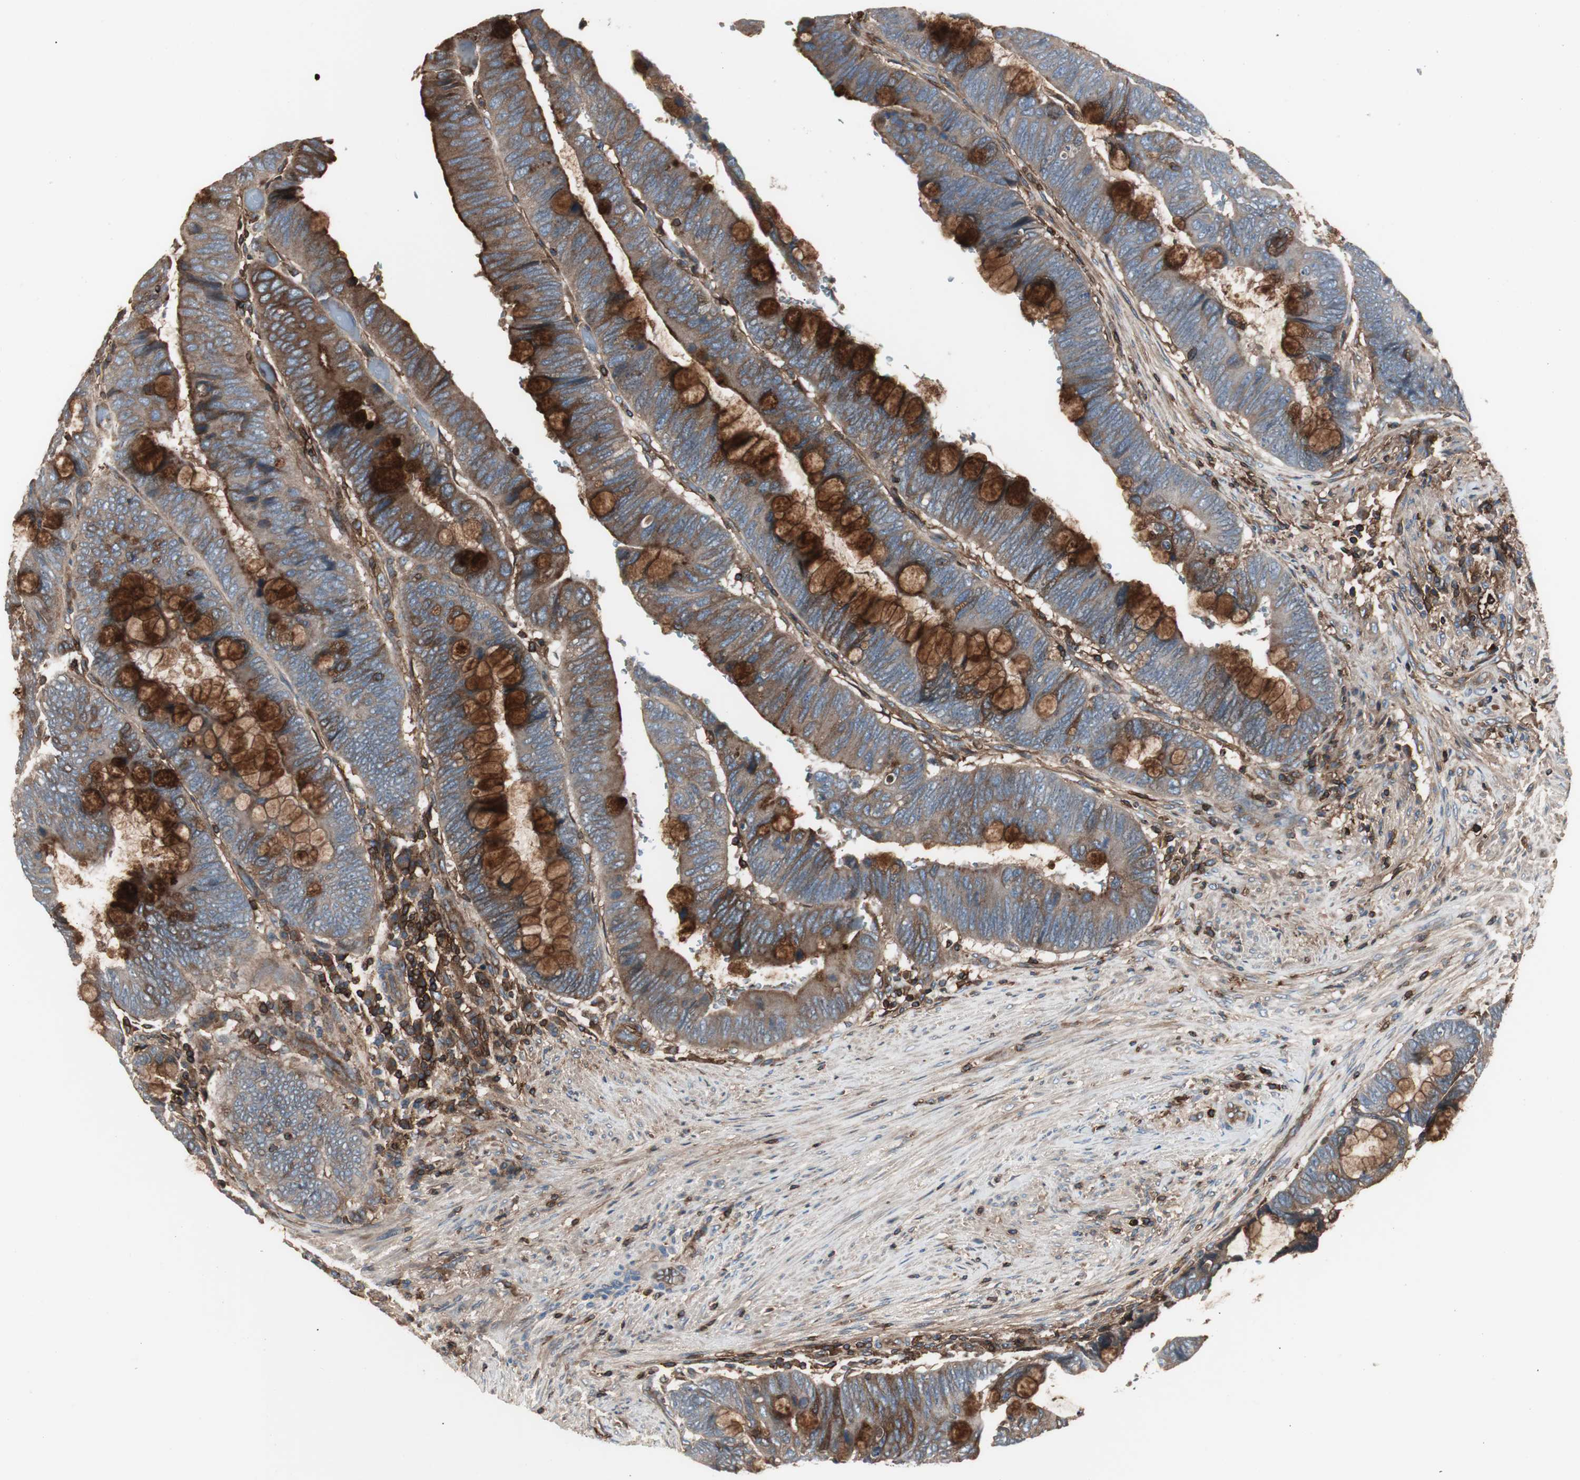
{"staining": {"intensity": "moderate", "quantity": "<25%", "location": "cytoplasmic/membranous"}, "tissue": "colorectal cancer", "cell_type": "Tumor cells", "image_type": "cancer", "snomed": [{"axis": "morphology", "description": "Normal tissue, NOS"}, {"axis": "morphology", "description": "Adenocarcinoma, NOS"}, {"axis": "topography", "description": "Rectum"}], "caption": "There is low levels of moderate cytoplasmic/membranous staining in tumor cells of colorectal cancer (adenocarcinoma), as demonstrated by immunohistochemical staining (brown color).", "gene": "B2M", "patient": {"sex": "male", "age": 92}}